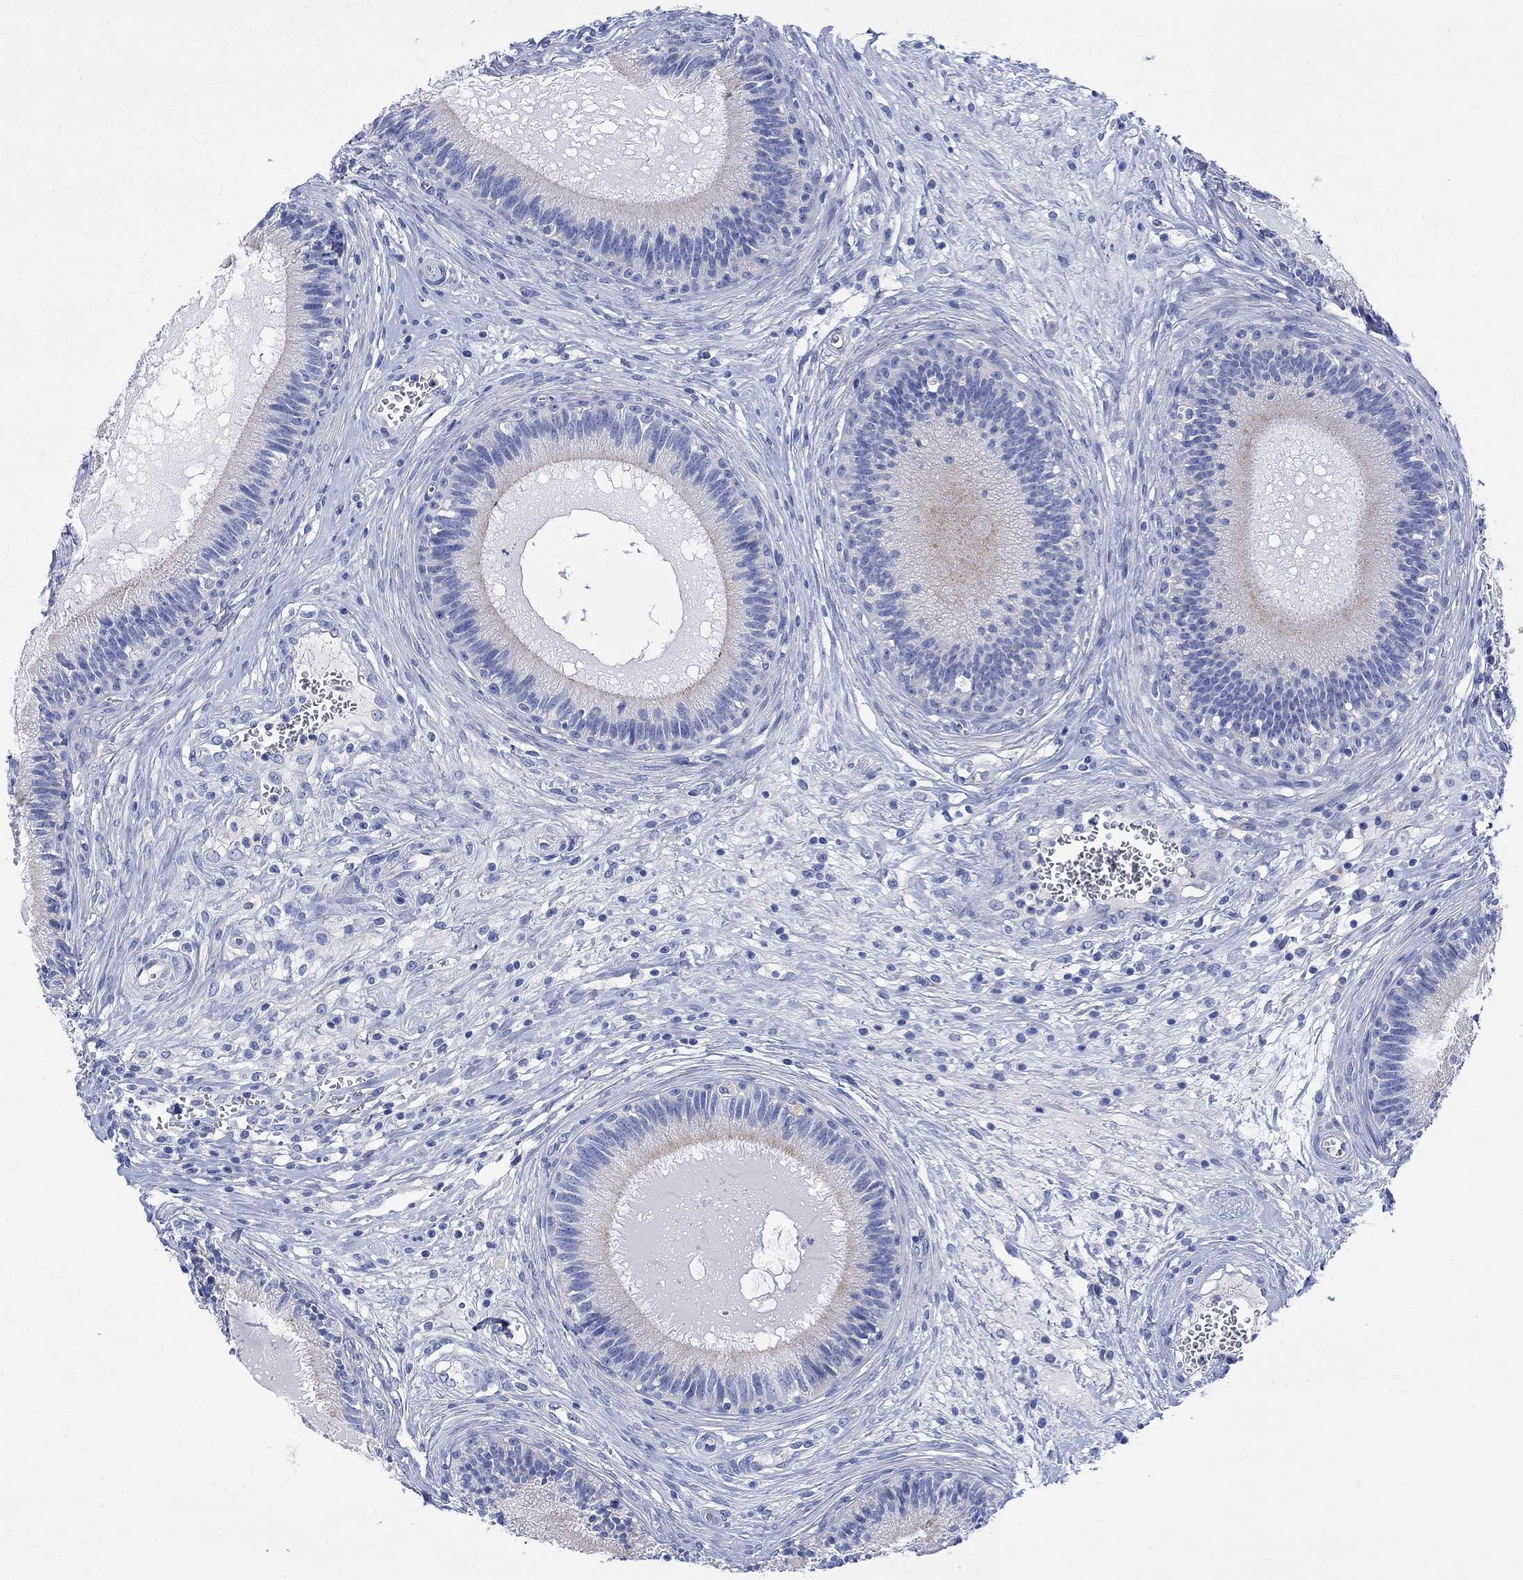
{"staining": {"intensity": "negative", "quantity": "none", "location": "none"}, "tissue": "epididymis", "cell_type": "Glandular cells", "image_type": "normal", "snomed": [{"axis": "morphology", "description": "Normal tissue, NOS"}, {"axis": "topography", "description": "Epididymis"}], "caption": "DAB immunohistochemical staining of benign epididymis exhibits no significant positivity in glandular cells. The staining was performed using DAB to visualize the protein expression in brown, while the nuclei were stained in blue with hematoxylin (Magnification: 20x).", "gene": "MYL1", "patient": {"sex": "male", "age": 27}}